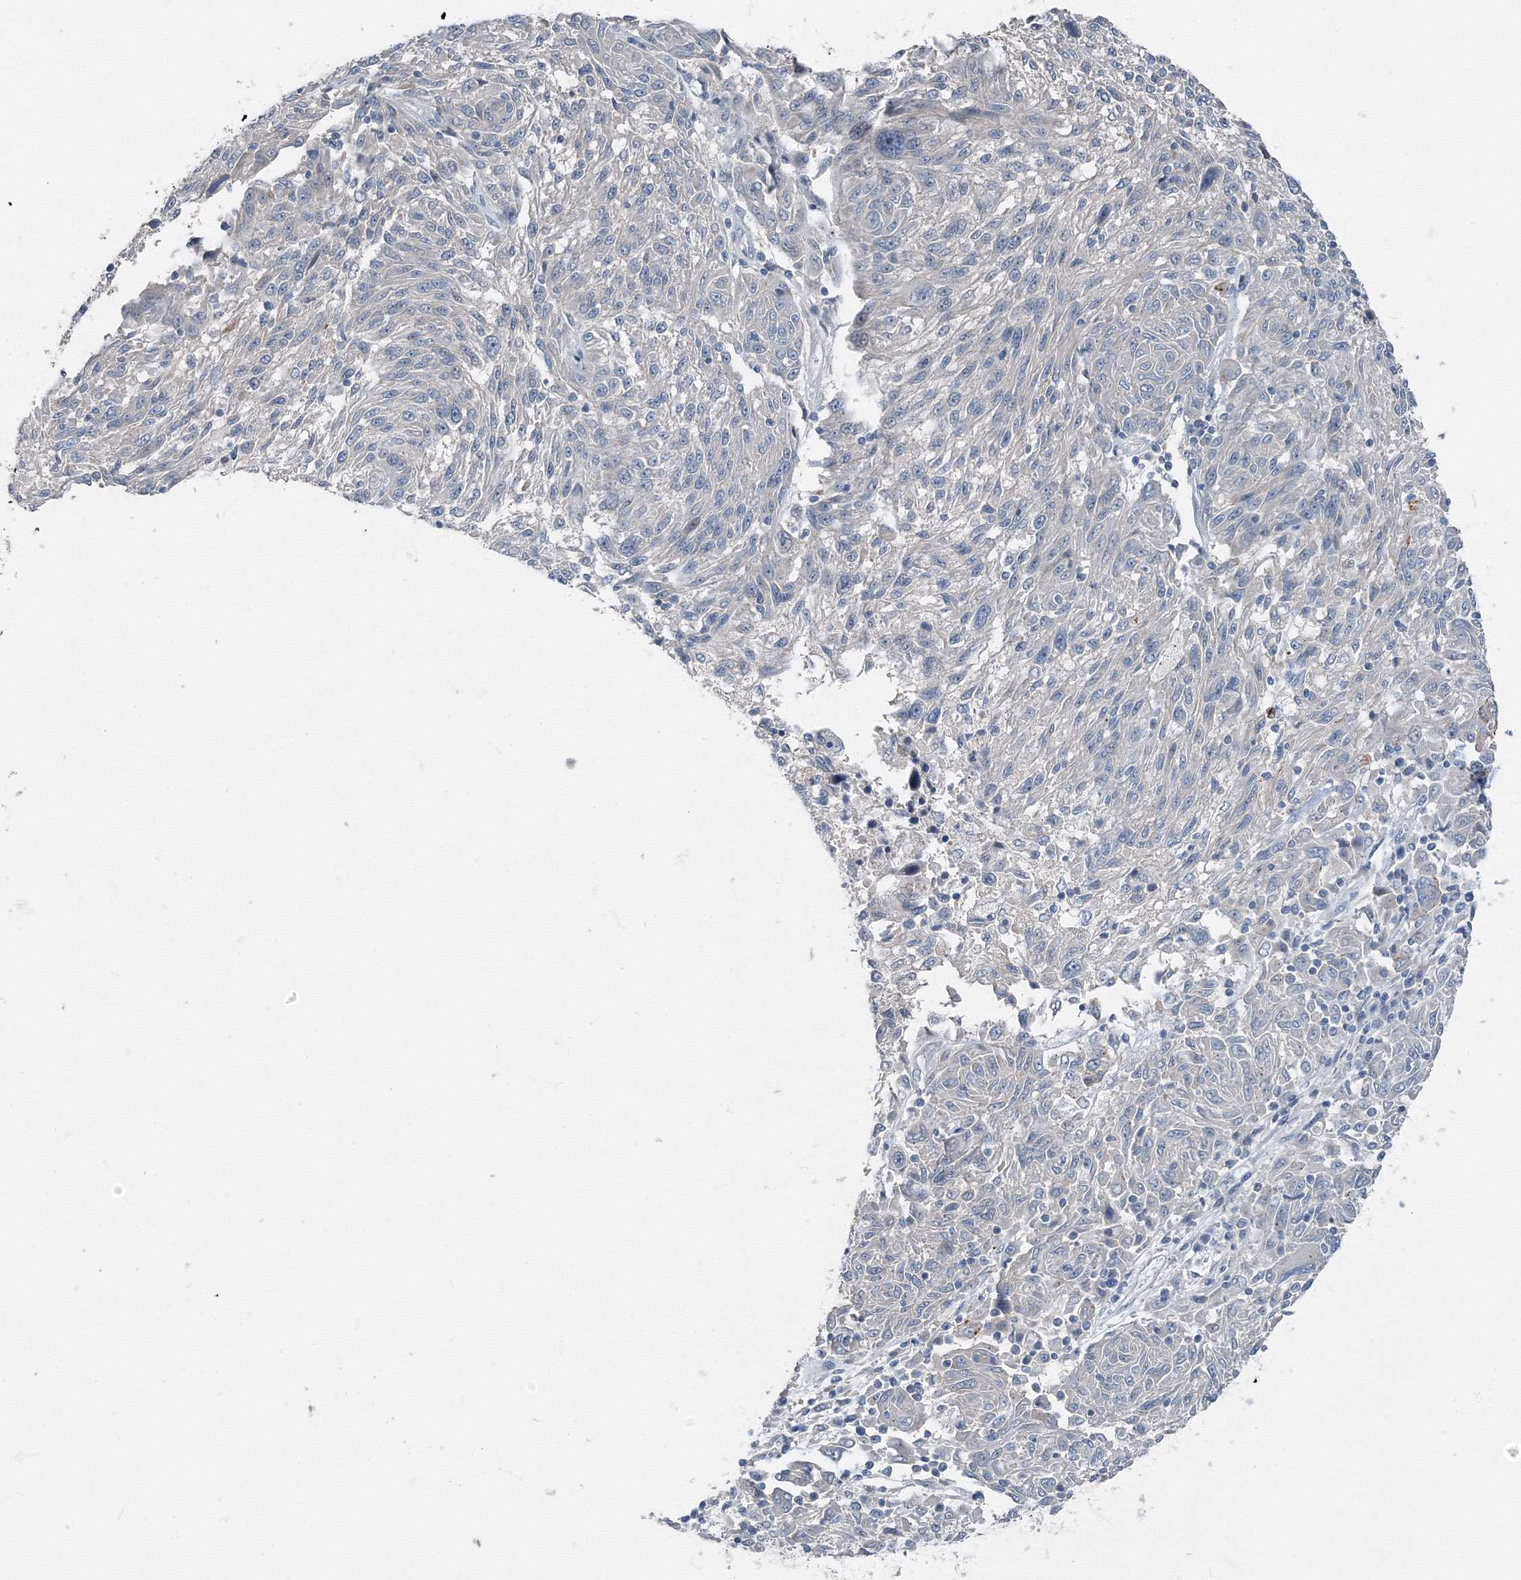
{"staining": {"intensity": "negative", "quantity": "none", "location": "none"}, "tissue": "melanoma", "cell_type": "Tumor cells", "image_type": "cancer", "snomed": [{"axis": "morphology", "description": "Malignant melanoma, NOS"}, {"axis": "topography", "description": "Skin"}], "caption": "This is an immunohistochemistry histopathology image of melanoma. There is no expression in tumor cells.", "gene": "AASDH", "patient": {"sex": "male", "age": 53}}